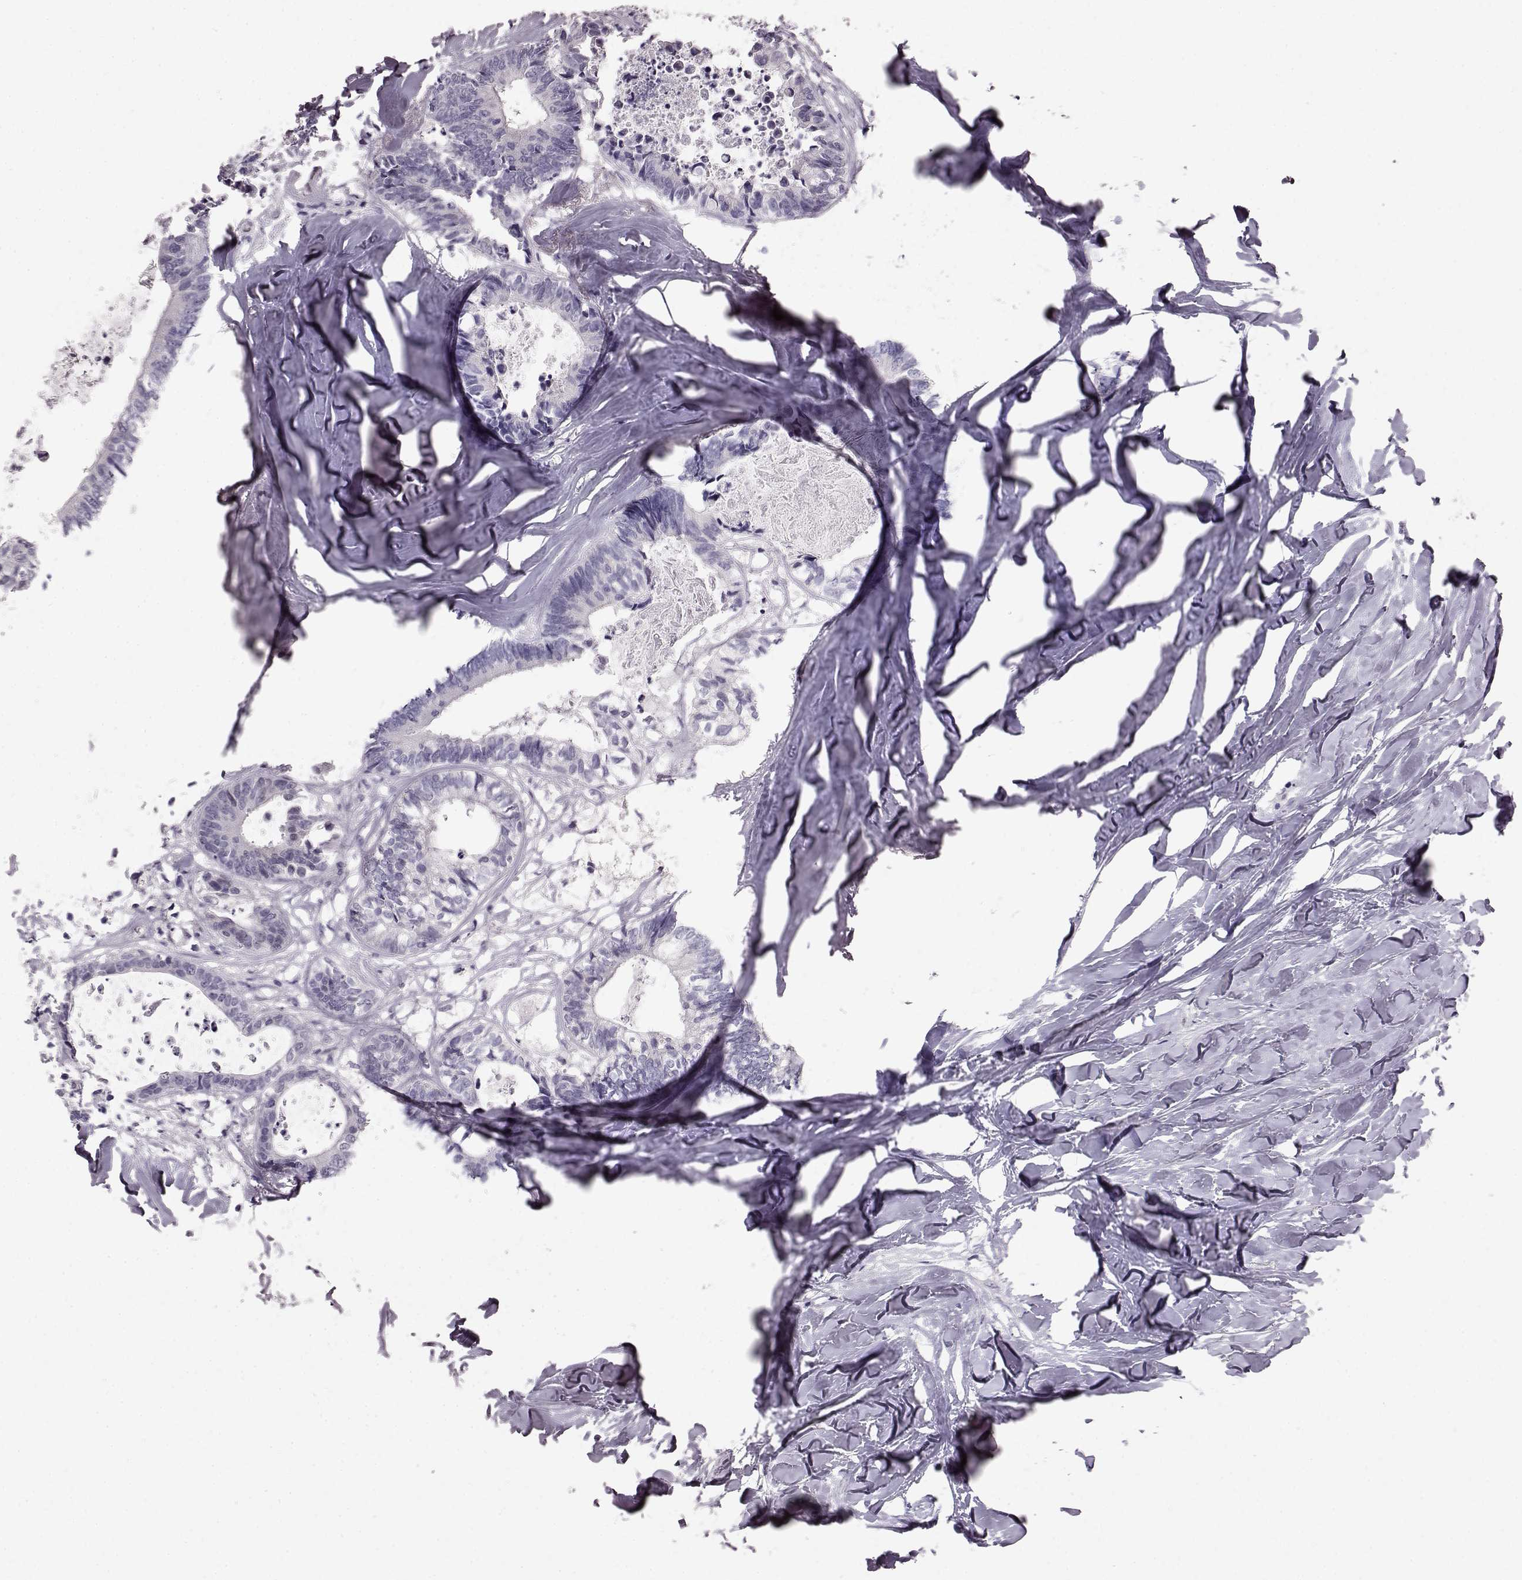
{"staining": {"intensity": "negative", "quantity": "none", "location": "none"}, "tissue": "colorectal cancer", "cell_type": "Tumor cells", "image_type": "cancer", "snomed": [{"axis": "morphology", "description": "Adenocarcinoma, NOS"}, {"axis": "topography", "description": "Colon"}, {"axis": "topography", "description": "Rectum"}], "caption": "DAB (3,3'-diaminobenzidine) immunohistochemical staining of colorectal adenocarcinoma displays no significant staining in tumor cells. Brightfield microscopy of IHC stained with DAB (3,3'-diaminobenzidine) (brown) and hematoxylin (blue), captured at high magnification.", "gene": "TCHHL1", "patient": {"sex": "male", "age": 57}}